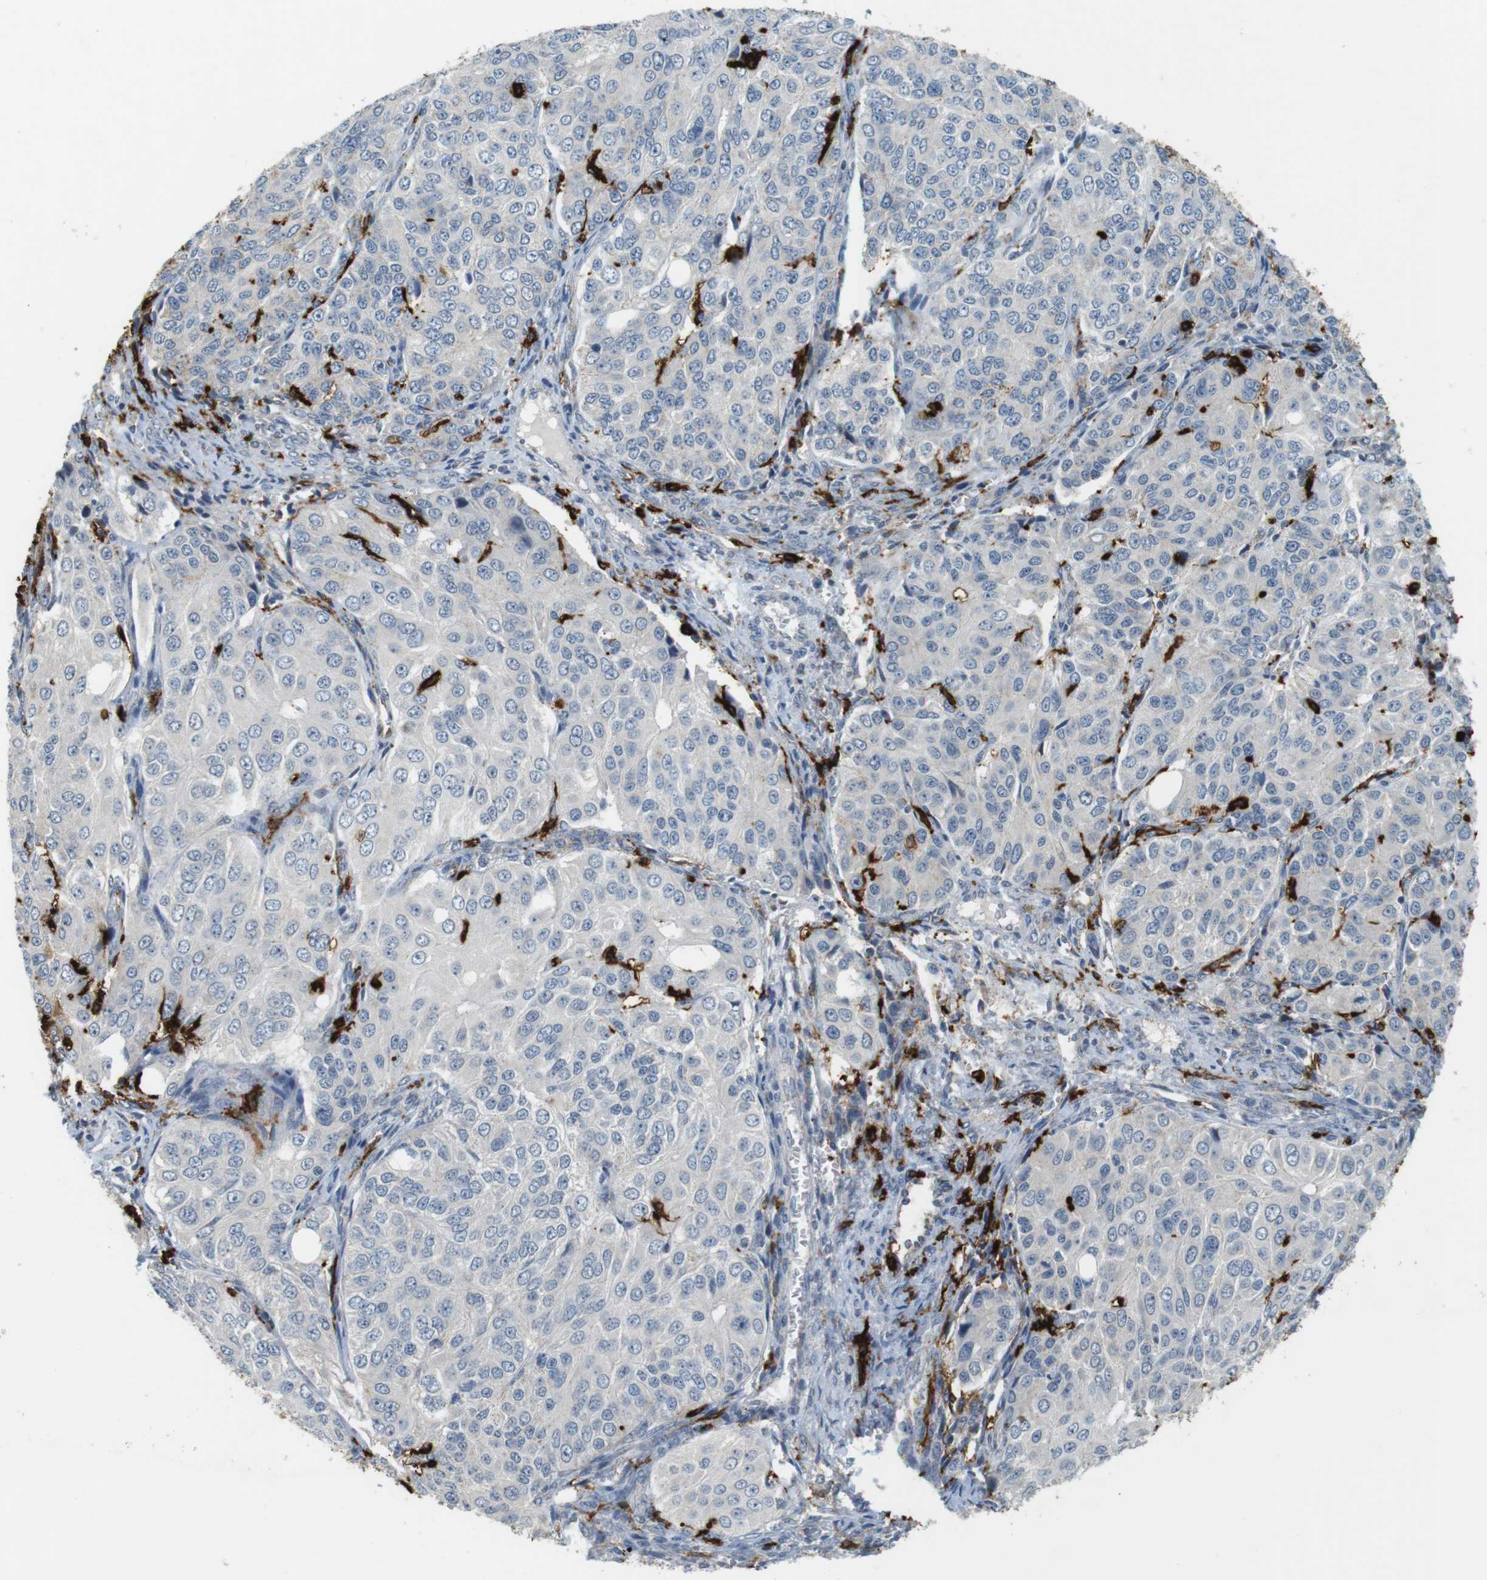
{"staining": {"intensity": "negative", "quantity": "none", "location": "none"}, "tissue": "ovarian cancer", "cell_type": "Tumor cells", "image_type": "cancer", "snomed": [{"axis": "morphology", "description": "Carcinoma, endometroid"}, {"axis": "topography", "description": "Ovary"}], "caption": "IHC of ovarian endometroid carcinoma displays no expression in tumor cells.", "gene": "HLA-DRA", "patient": {"sex": "female", "age": 51}}